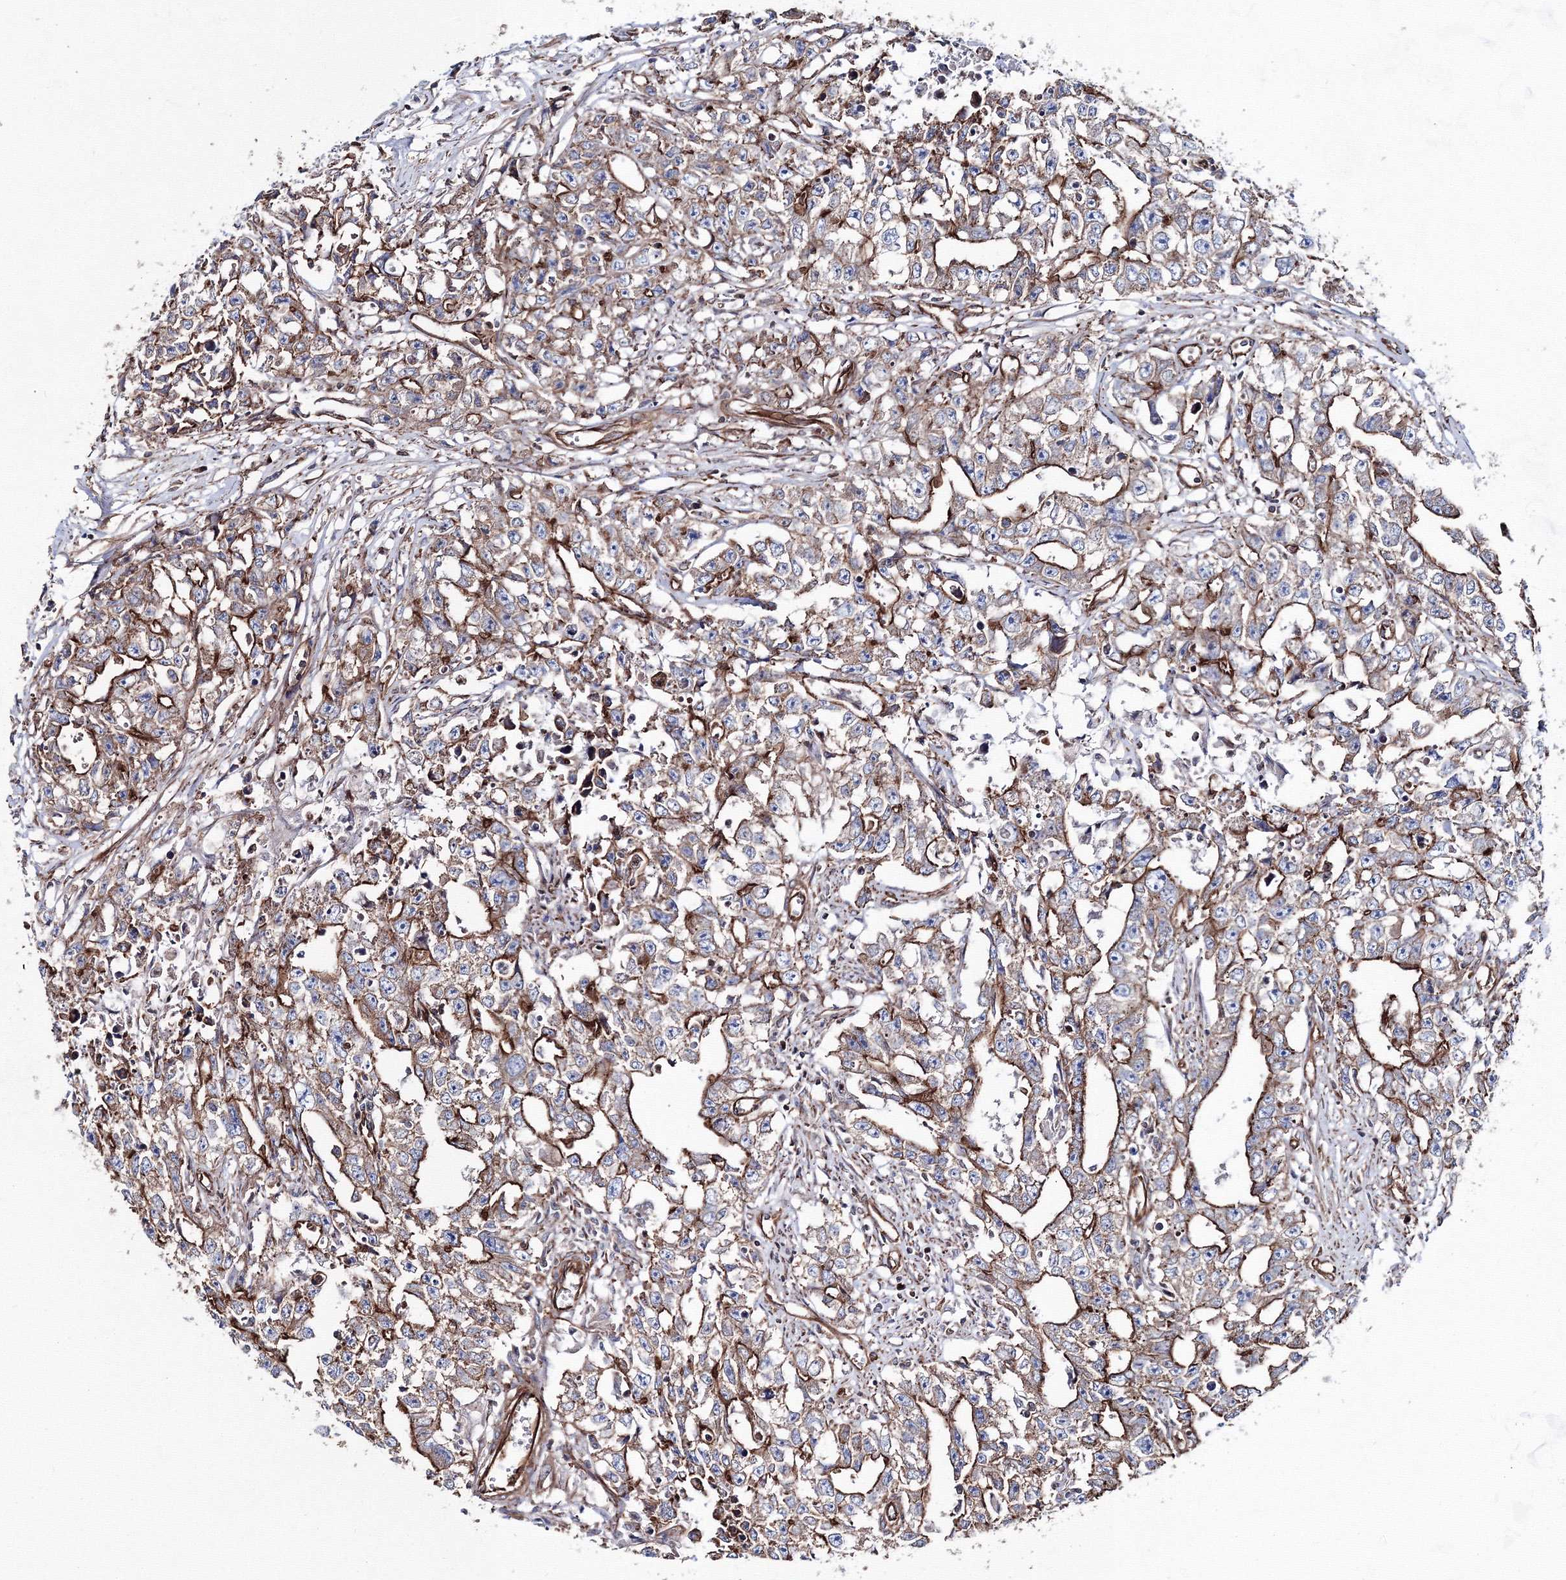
{"staining": {"intensity": "moderate", "quantity": ">75%", "location": "cytoplasmic/membranous"}, "tissue": "testis cancer", "cell_type": "Tumor cells", "image_type": "cancer", "snomed": [{"axis": "morphology", "description": "Seminoma, NOS"}, {"axis": "morphology", "description": "Carcinoma, Embryonal, NOS"}, {"axis": "topography", "description": "Testis"}], "caption": "IHC of testis cancer reveals medium levels of moderate cytoplasmic/membranous staining in approximately >75% of tumor cells. (DAB (3,3'-diaminobenzidine) = brown stain, brightfield microscopy at high magnification).", "gene": "ANKRD37", "patient": {"sex": "male", "age": 43}}